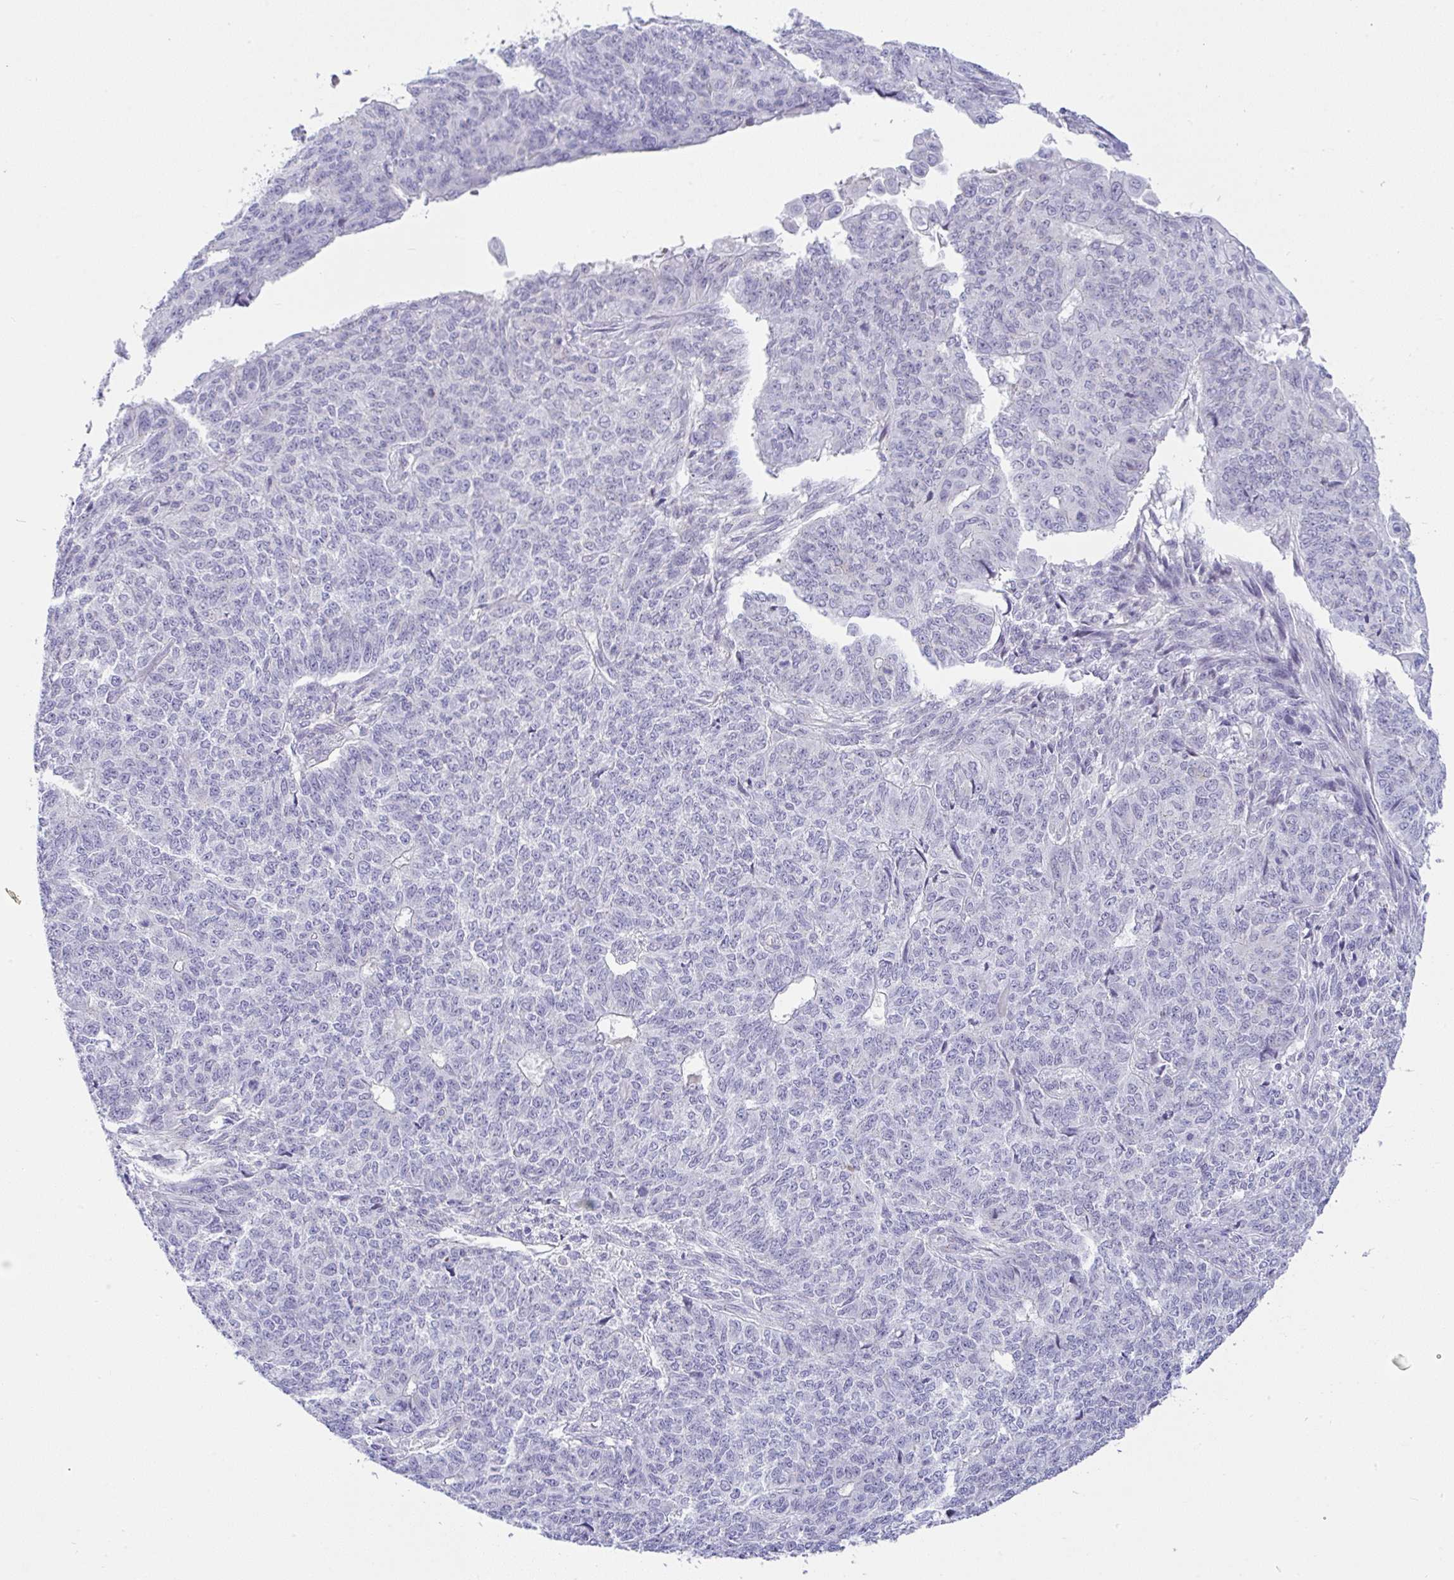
{"staining": {"intensity": "negative", "quantity": "none", "location": "none"}, "tissue": "endometrial cancer", "cell_type": "Tumor cells", "image_type": "cancer", "snomed": [{"axis": "morphology", "description": "Adenocarcinoma, NOS"}, {"axis": "topography", "description": "Endometrium"}], "caption": "Immunohistochemical staining of endometrial adenocarcinoma displays no significant positivity in tumor cells.", "gene": "FAM177A1", "patient": {"sex": "female", "age": 32}}